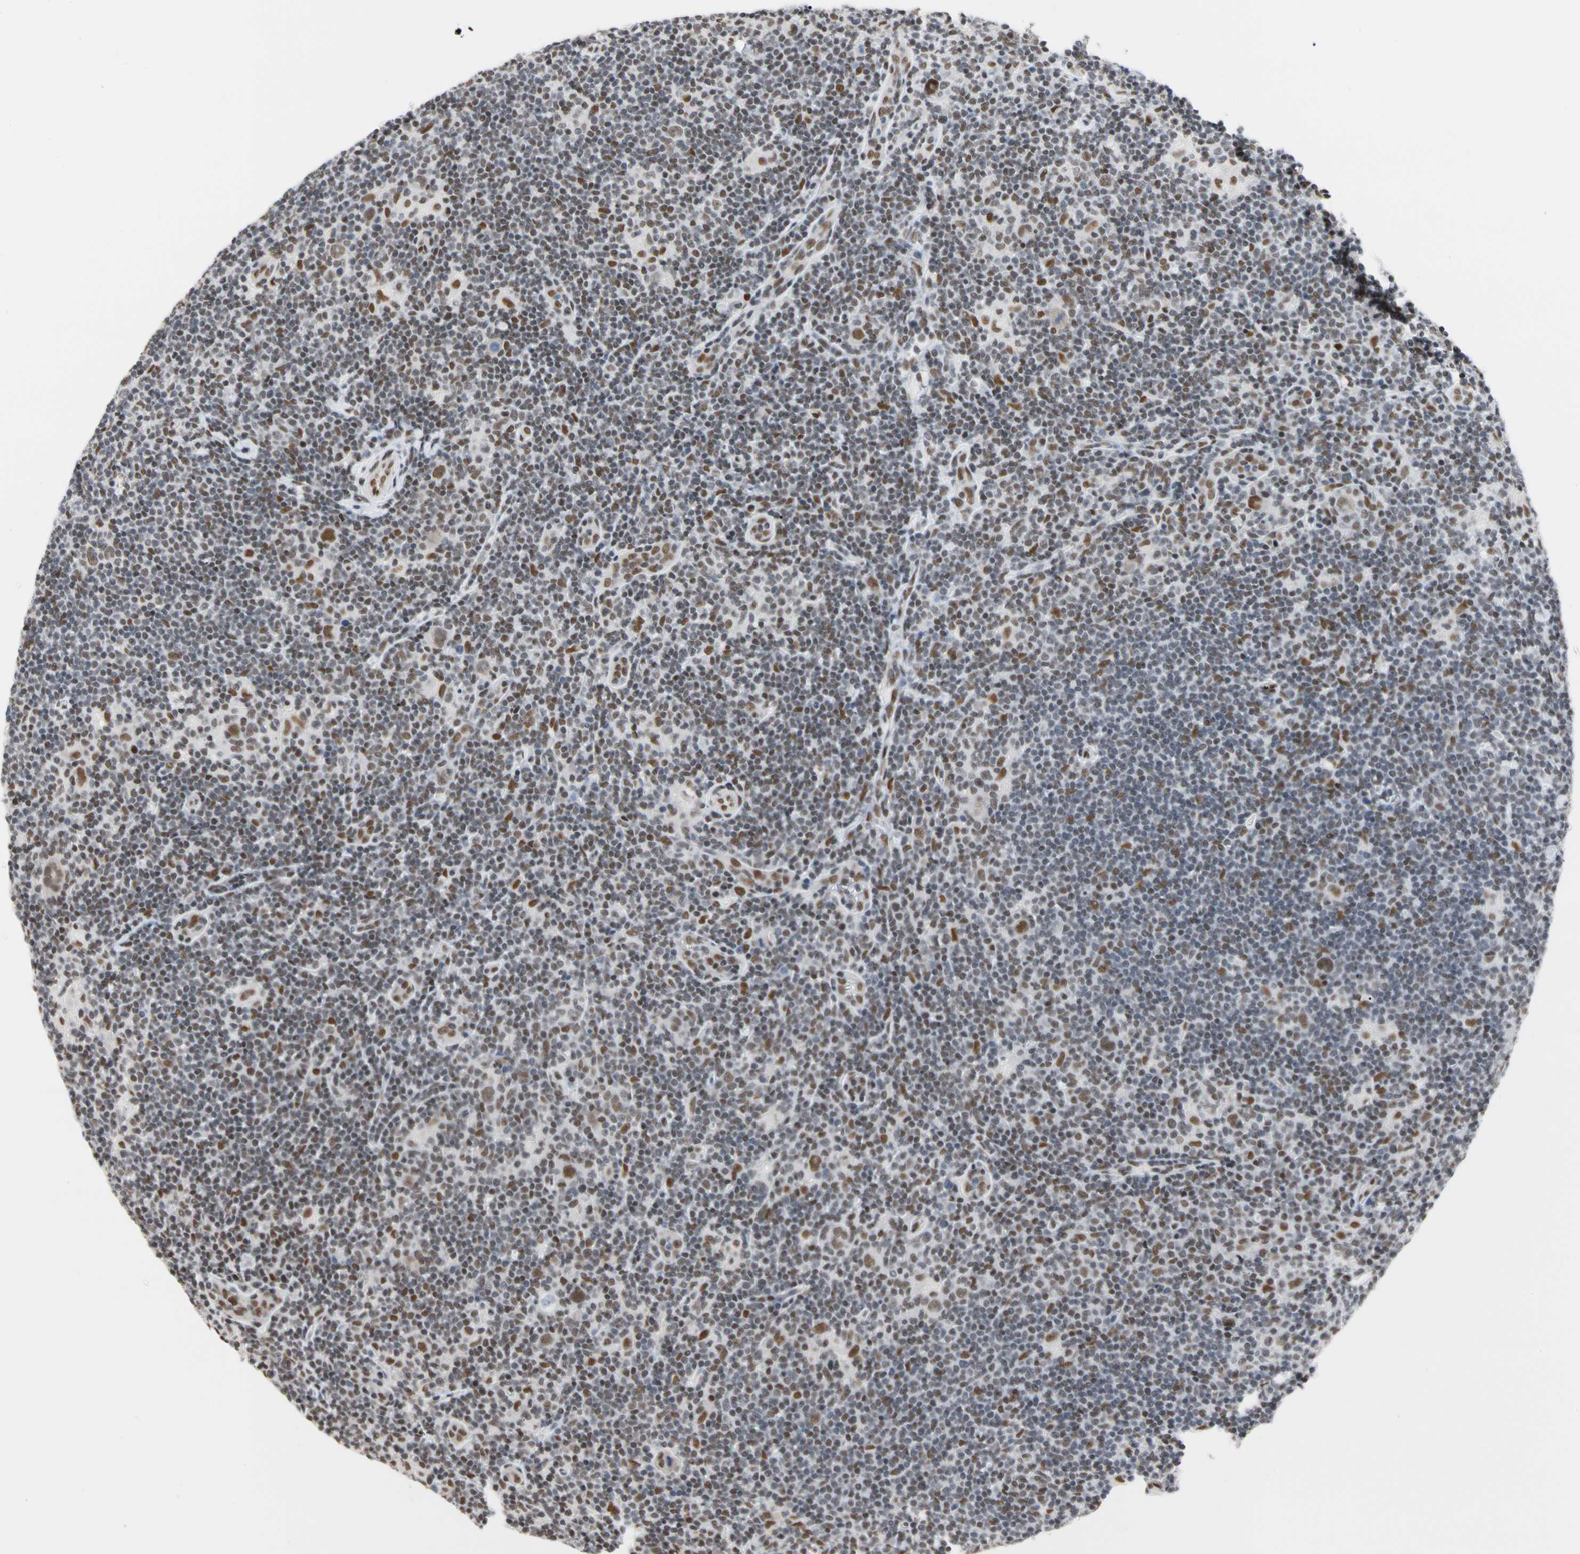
{"staining": {"intensity": "moderate", "quantity": ">75%", "location": "nuclear"}, "tissue": "lymphoma", "cell_type": "Tumor cells", "image_type": "cancer", "snomed": [{"axis": "morphology", "description": "Hodgkin's disease, NOS"}, {"axis": "topography", "description": "Lymph node"}], "caption": "High-power microscopy captured an immunohistochemistry photomicrograph of lymphoma, revealing moderate nuclear positivity in about >75% of tumor cells.", "gene": "FAM98B", "patient": {"sex": "female", "age": 57}}